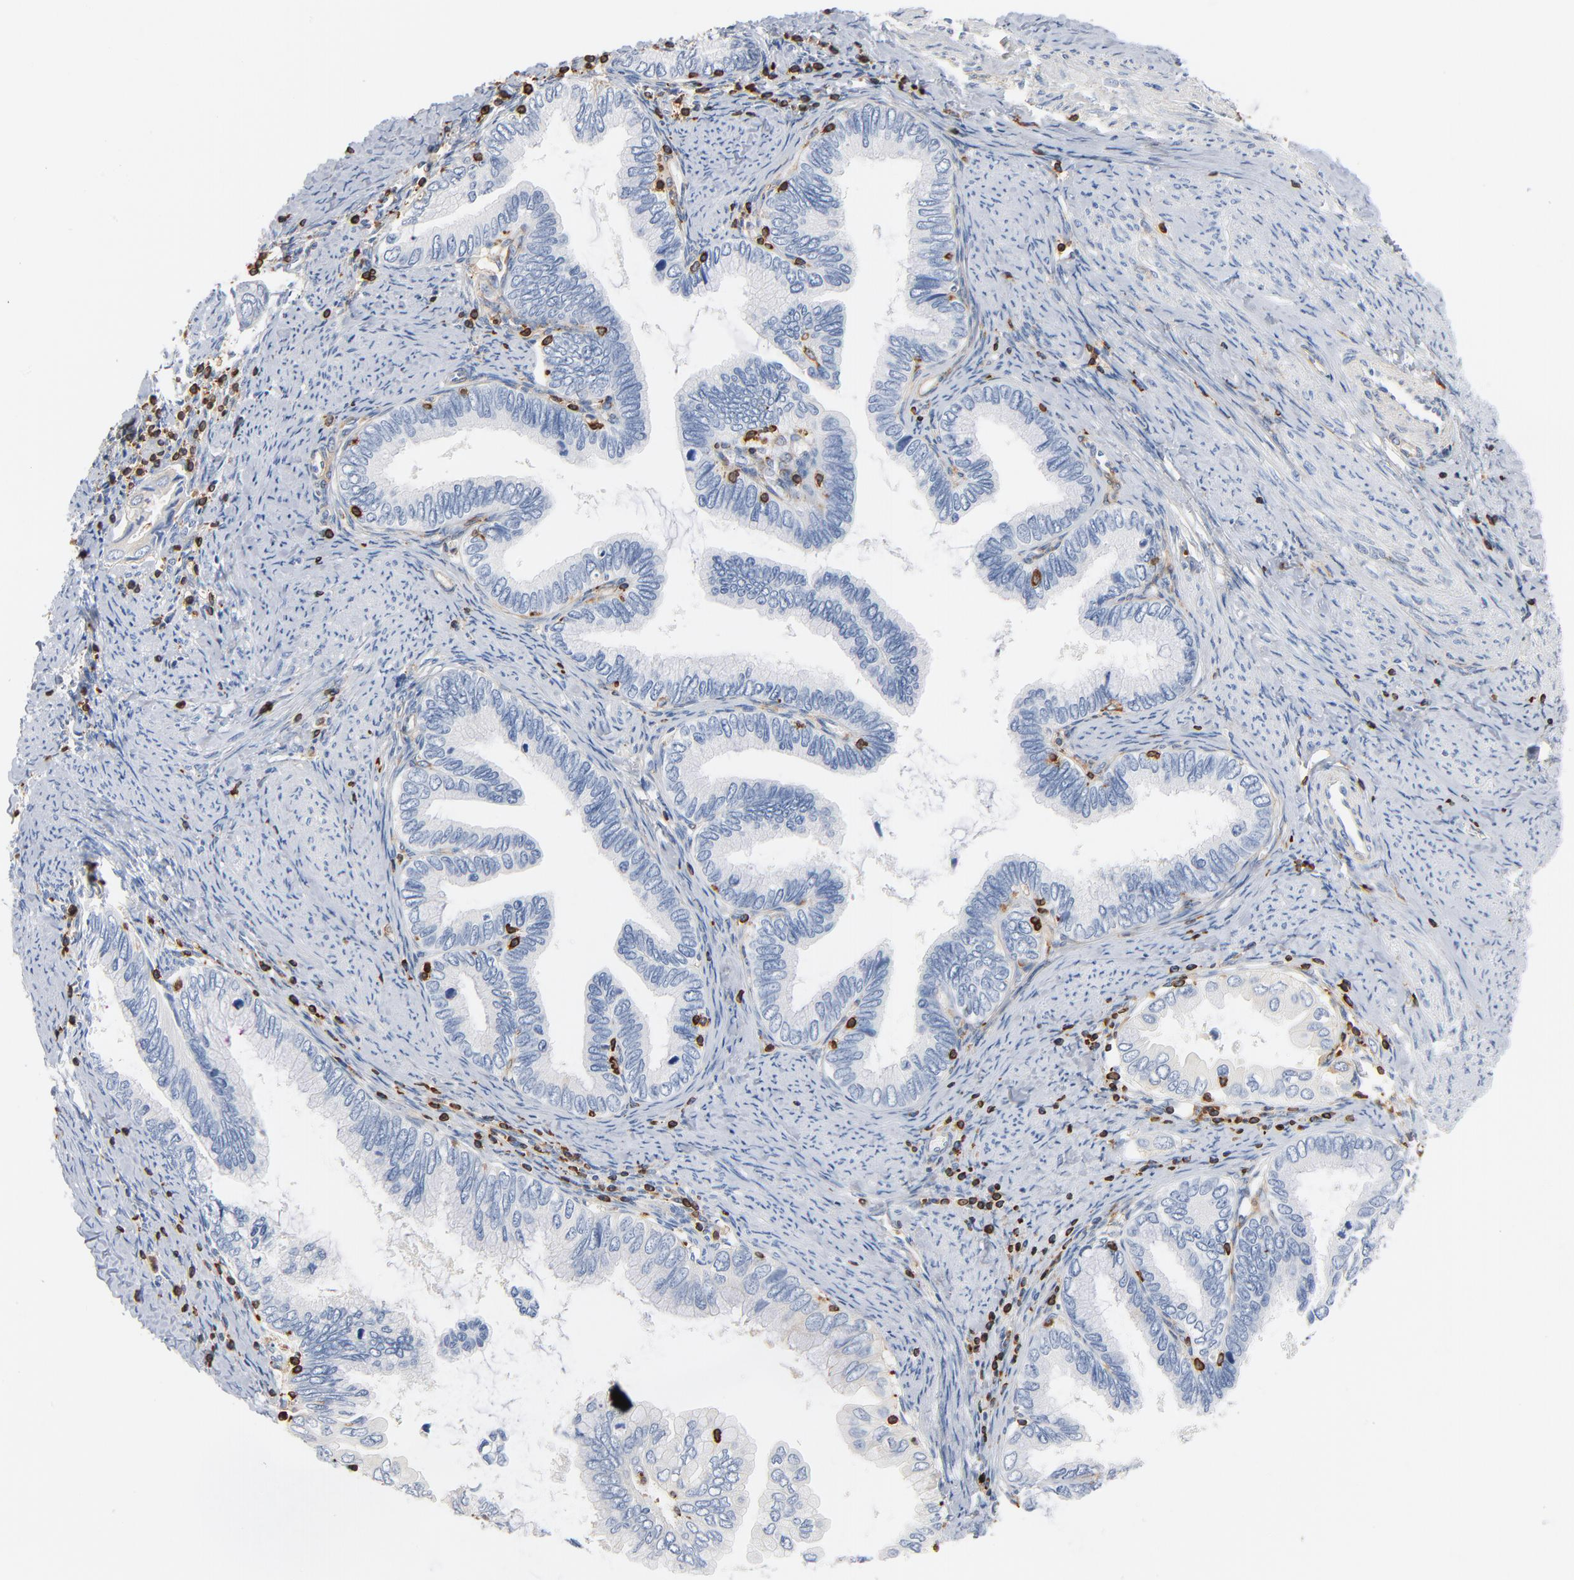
{"staining": {"intensity": "negative", "quantity": "none", "location": "none"}, "tissue": "cervical cancer", "cell_type": "Tumor cells", "image_type": "cancer", "snomed": [{"axis": "morphology", "description": "Adenocarcinoma, NOS"}, {"axis": "topography", "description": "Cervix"}], "caption": "DAB immunohistochemical staining of cervical cancer demonstrates no significant staining in tumor cells.", "gene": "SH3KBP1", "patient": {"sex": "female", "age": 49}}